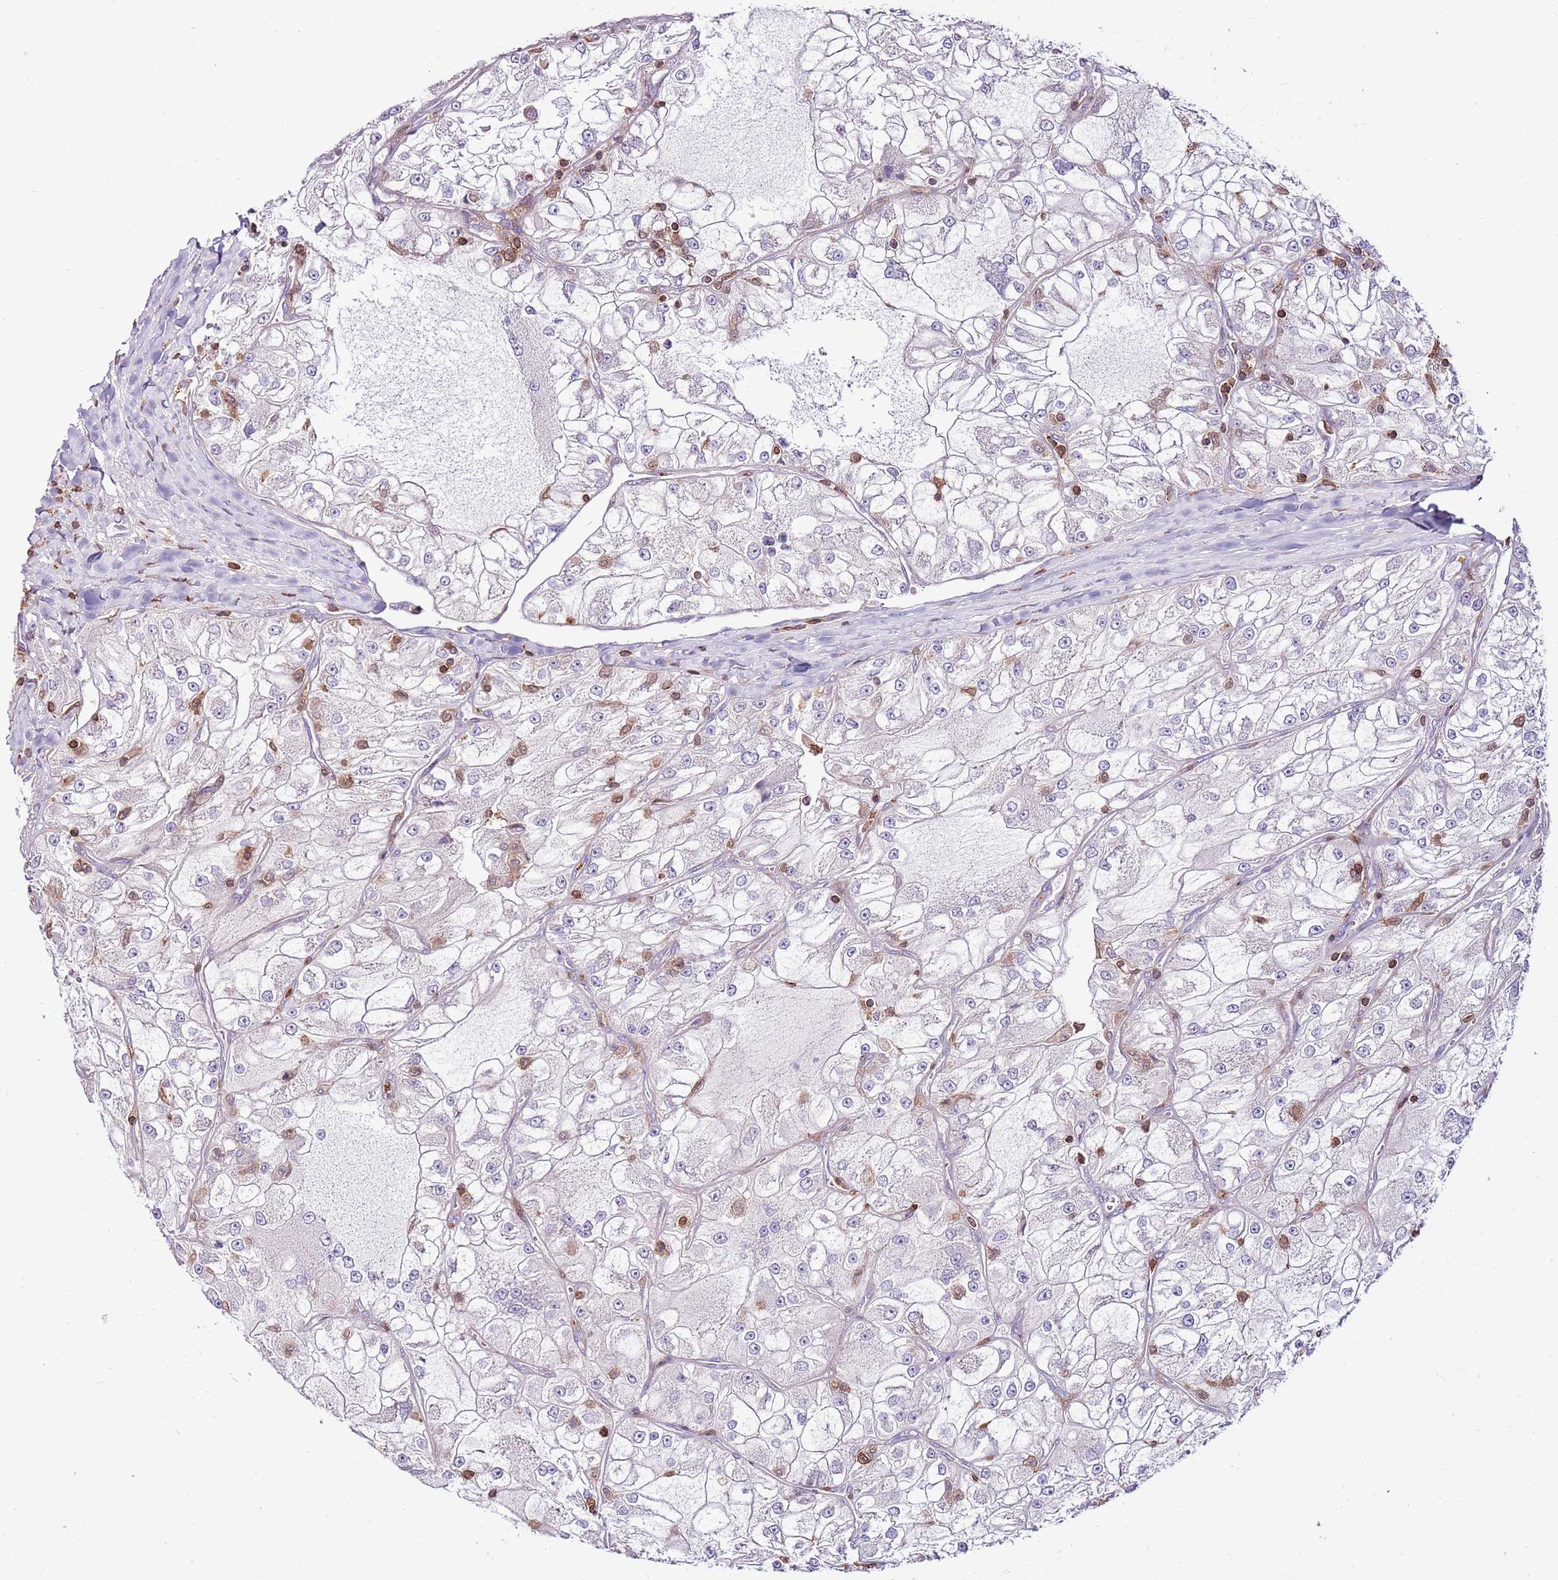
{"staining": {"intensity": "negative", "quantity": "none", "location": "none"}, "tissue": "renal cancer", "cell_type": "Tumor cells", "image_type": "cancer", "snomed": [{"axis": "morphology", "description": "Adenocarcinoma, NOS"}, {"axis": "topography", "description": "Kidney"}], "caption": "Histopathology image shows no significant protein positivity in tumor cells of renal adenocarcinoma.", "gene": "ZSWIM1", "patient": {"sex": "female", "age": 72}}